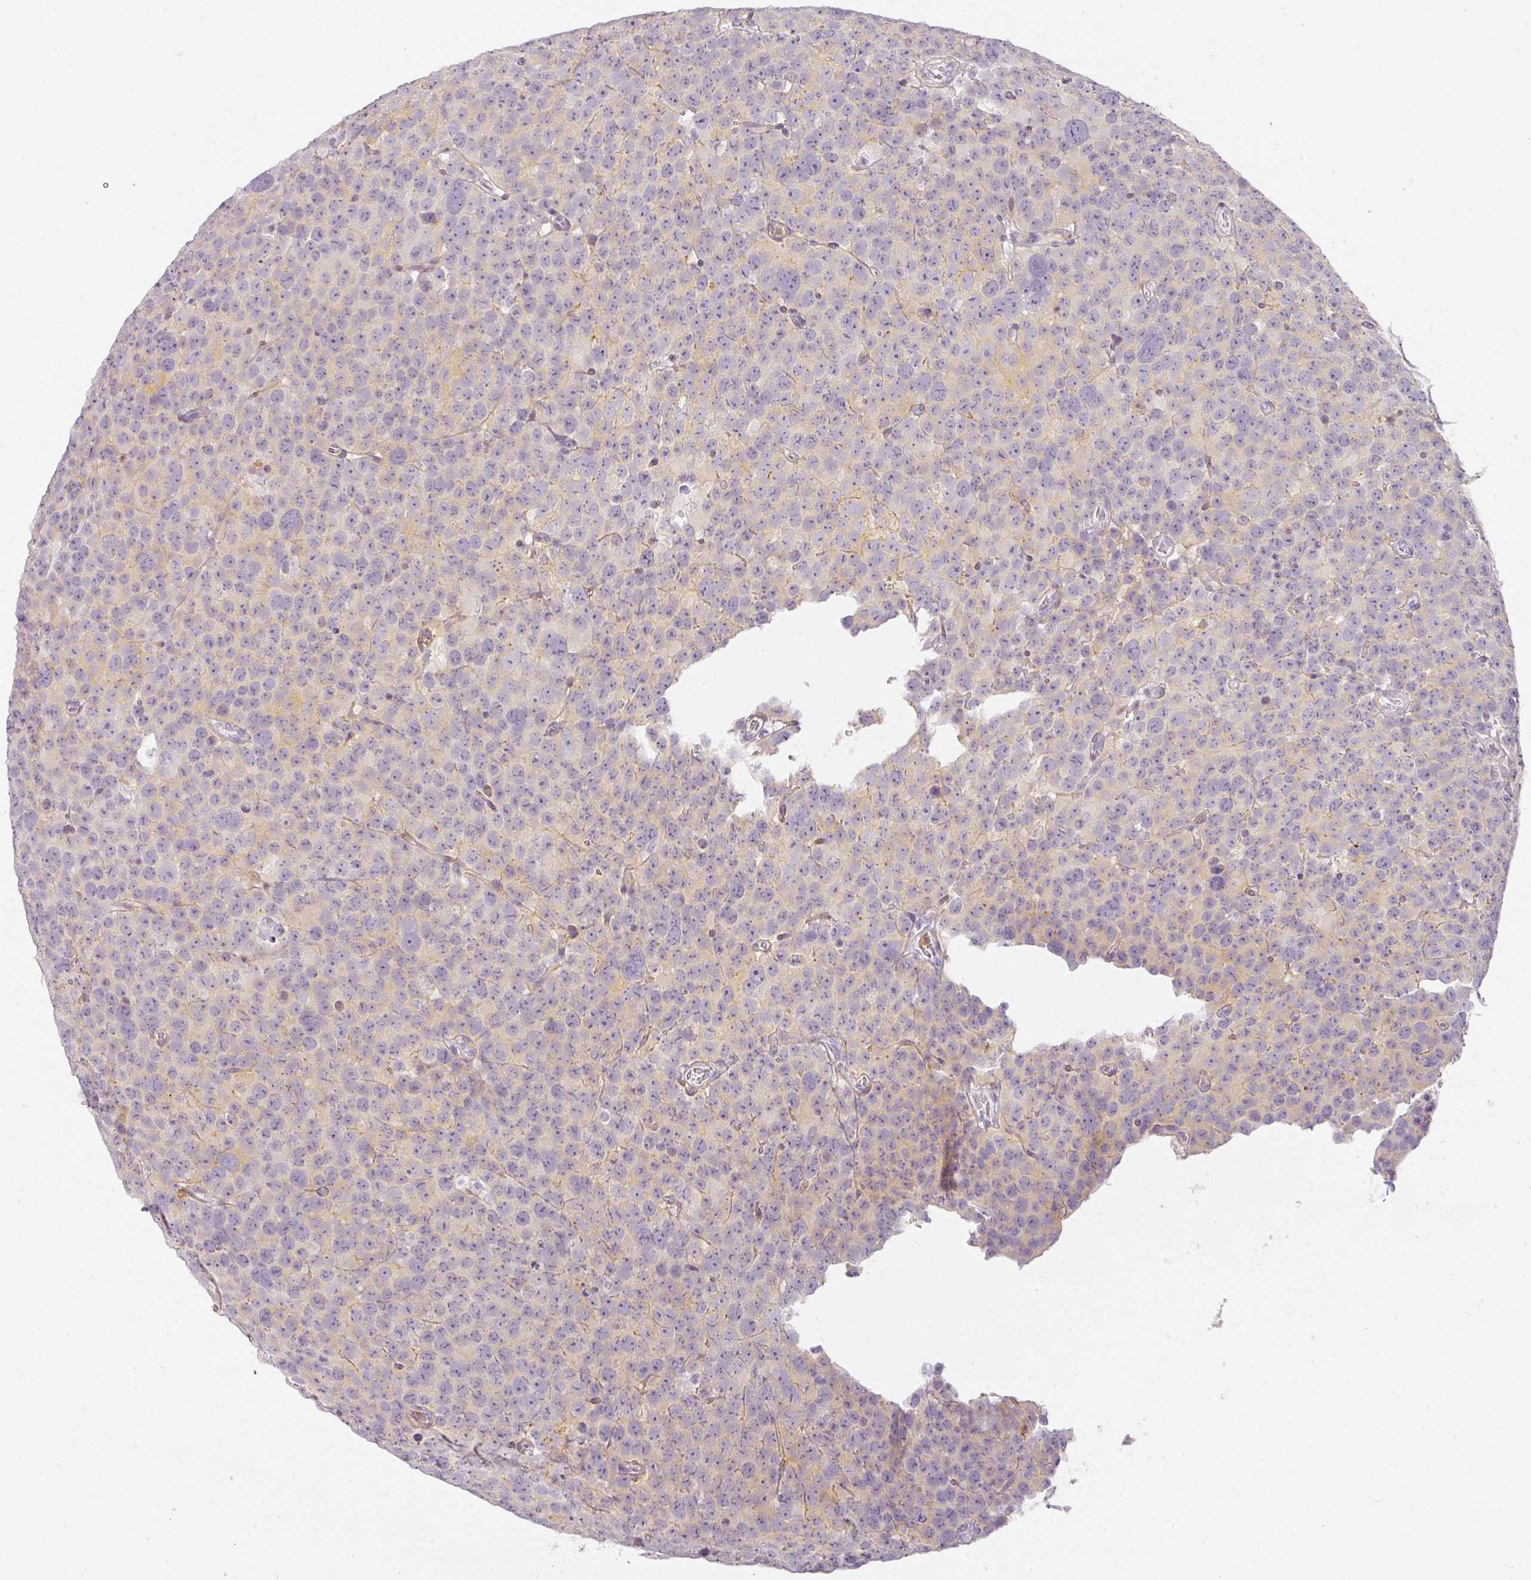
{"staining": {"intensity": "weak", "quantity": "<25%", "location": "cytoplasmic/membranous"}, "tissue": "testis cancer", "cell_type": "Tumor cells", "image_type": "cancer", "snomed": [{"axis": "morphology", "description": "Seminoma, NOS"}, {"axis": "topography", "description": "Testis"}], "caption": "Micrograph shows no significant protein staining in tumor cells of testis cancer (seminoma).", "gene": "TMEM42", "patient": {"sex": "male", "age": 71}}